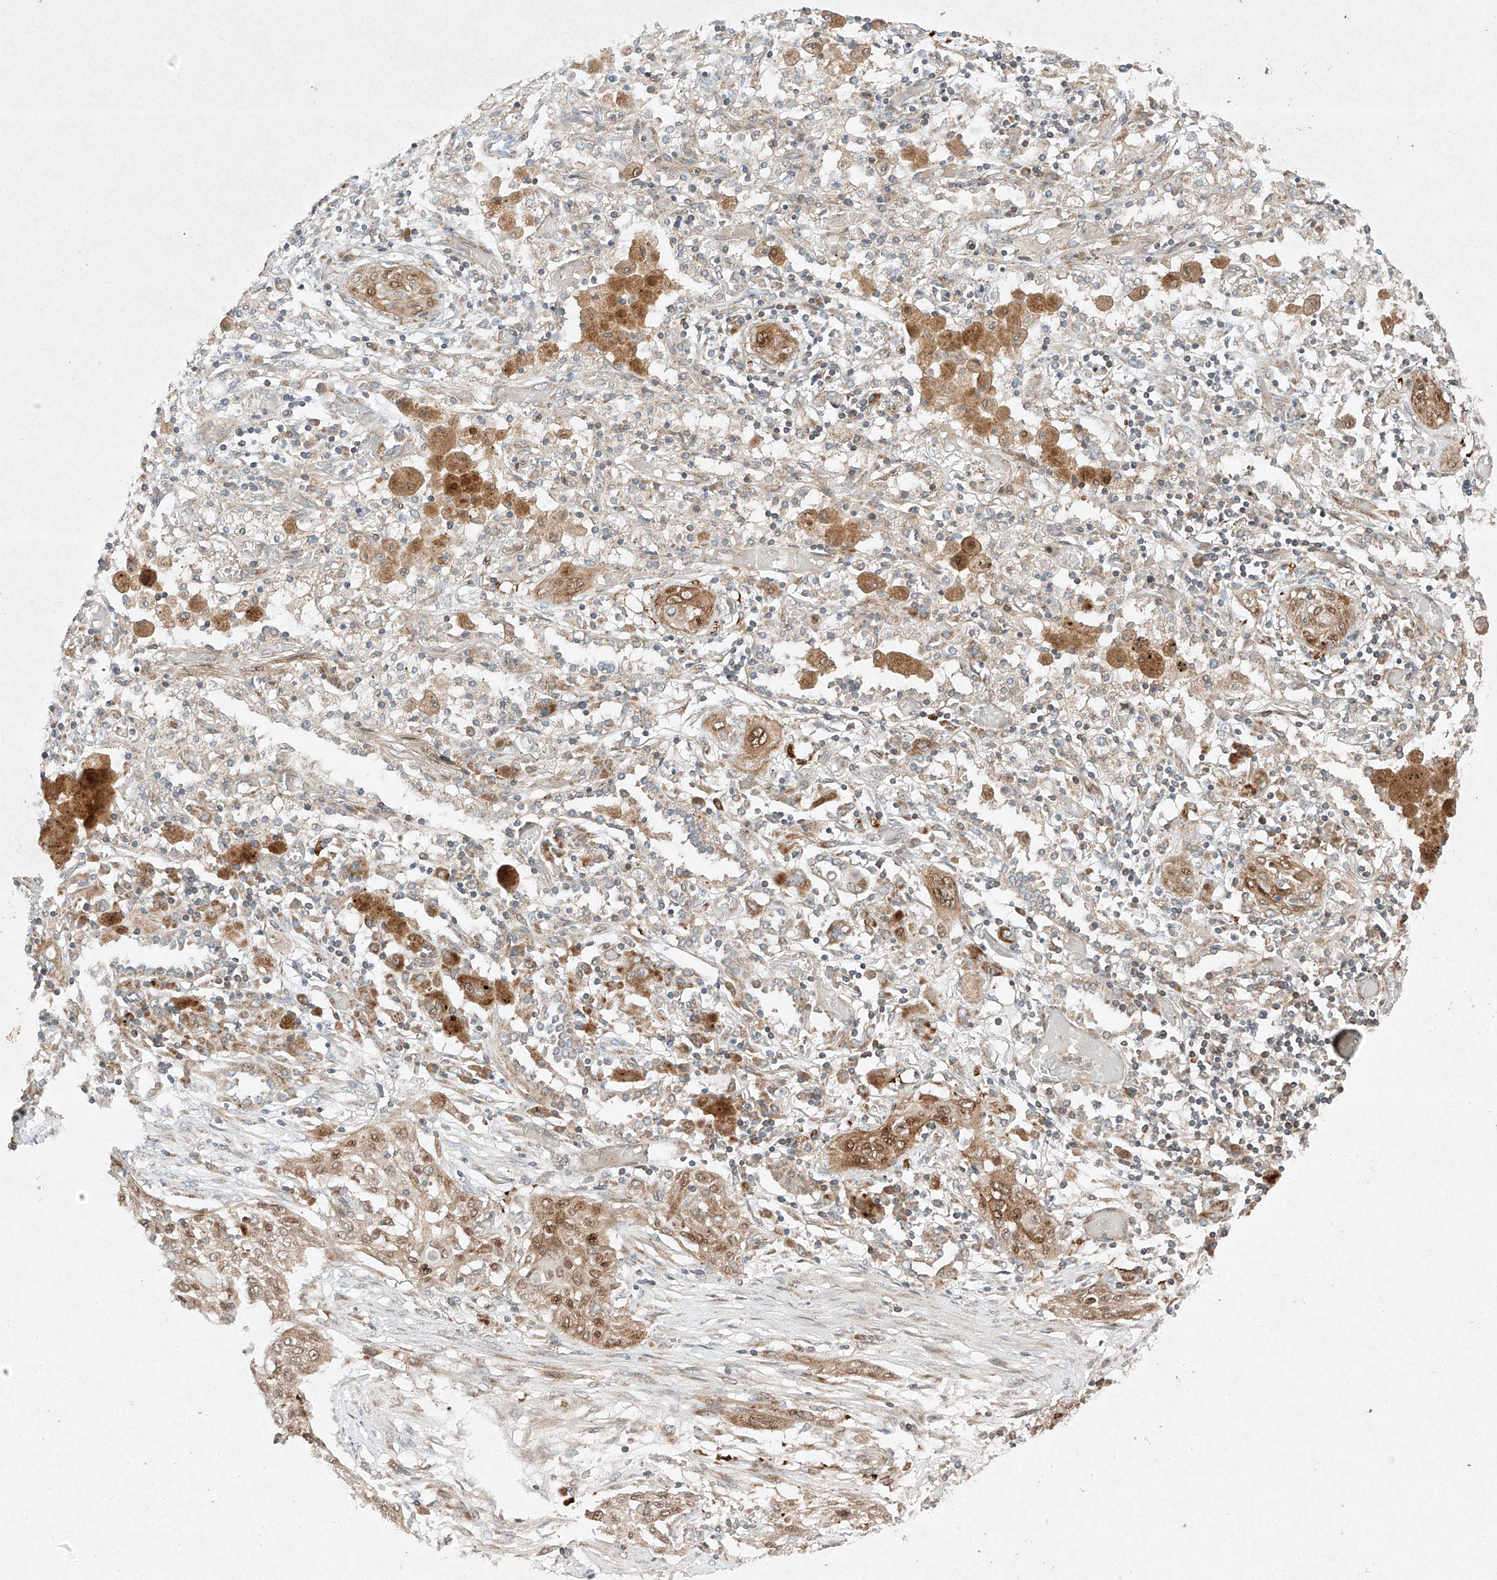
{"staining": {"intensity": "moderate", "quantity": ">75%", "location": "cytoplasmic/membranous,nuclear"}, "tissue": "lung cancer", "cell_type": "Tumor cells", "image_type": "cancer", "snomed": [{"axis": "morphology", "description": "Squamous cell carcinoma, NOS"}, {"axis": "topography", "description": "Lung"}], "caption": "Immunohistochemistry (IHC) (DAB) staining of human squamous cell carcinoma (lung) displays moderate cytoplasmic/membranous and nuclear protein positivity in approximately >75% of tumor cells.", "gene": "SEMA3B", "patient": {"sex": "female", "age": 47}}